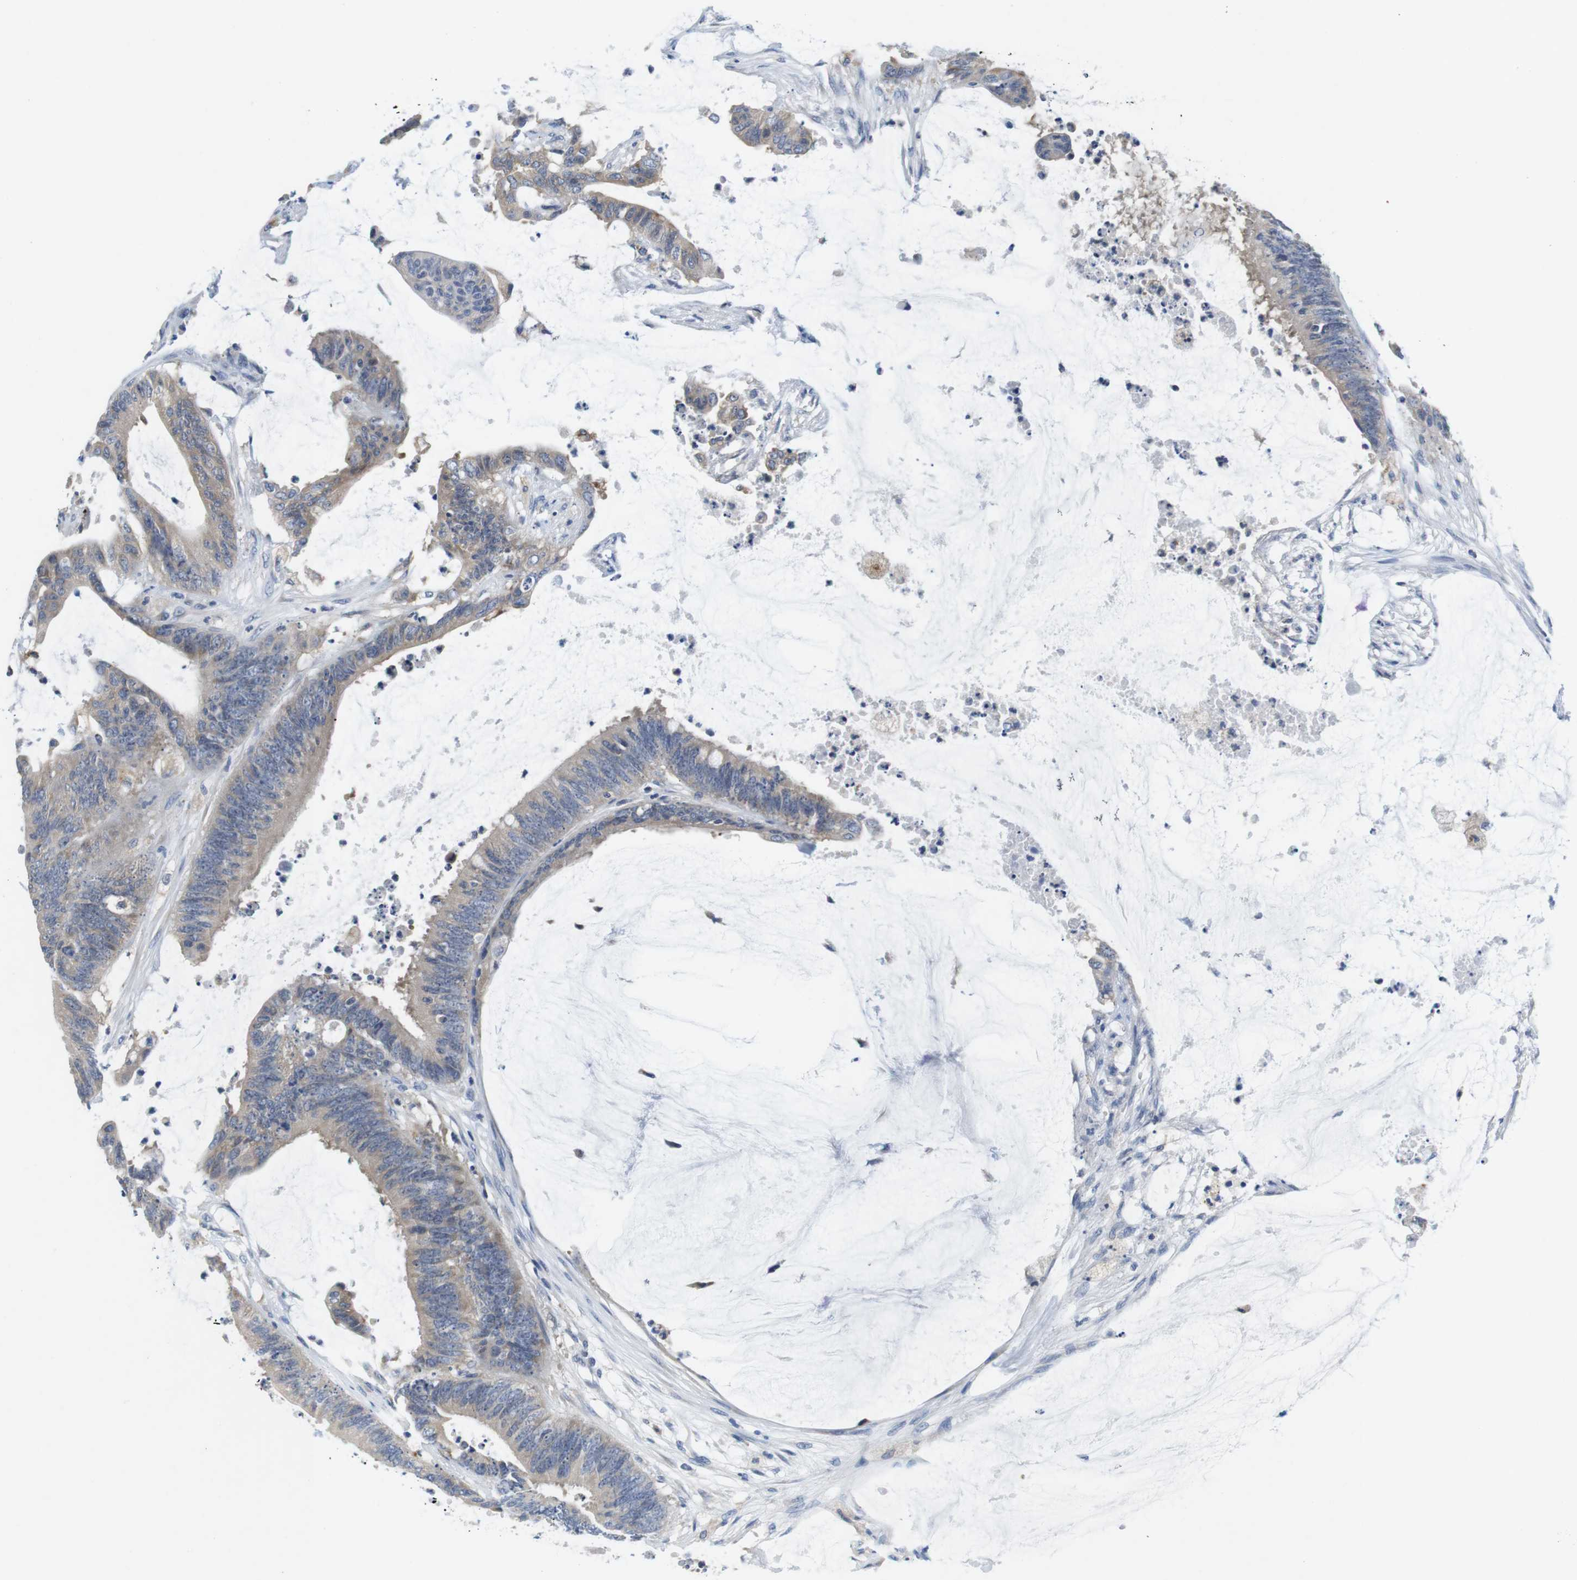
{"staining": {"intensity": "weak", "quantity": ">75%", "location": "cytoplasmic/membranous"}, "tissue": "colorectal cancer", "cell_type": "Tumor cells", "image_type": "cancer", "snomed": [{"axis": "morphology", "description": "Adenocarcinoma, NOS"}, {"axis": "topography", "description": "Rectum"}], "caption": "Immunohistochemistry (DAB (3,3'-diaminobenzidine)) staining of human adenocarcinoma (colorectal) shows weak cytoplasmic/membranous protein staining in approximately >75% of tumor cells. (IHC, brightfield microscopy, high magnification).", "gene": "CNGA2", "patient": {"sex": "female", "age": 66}}